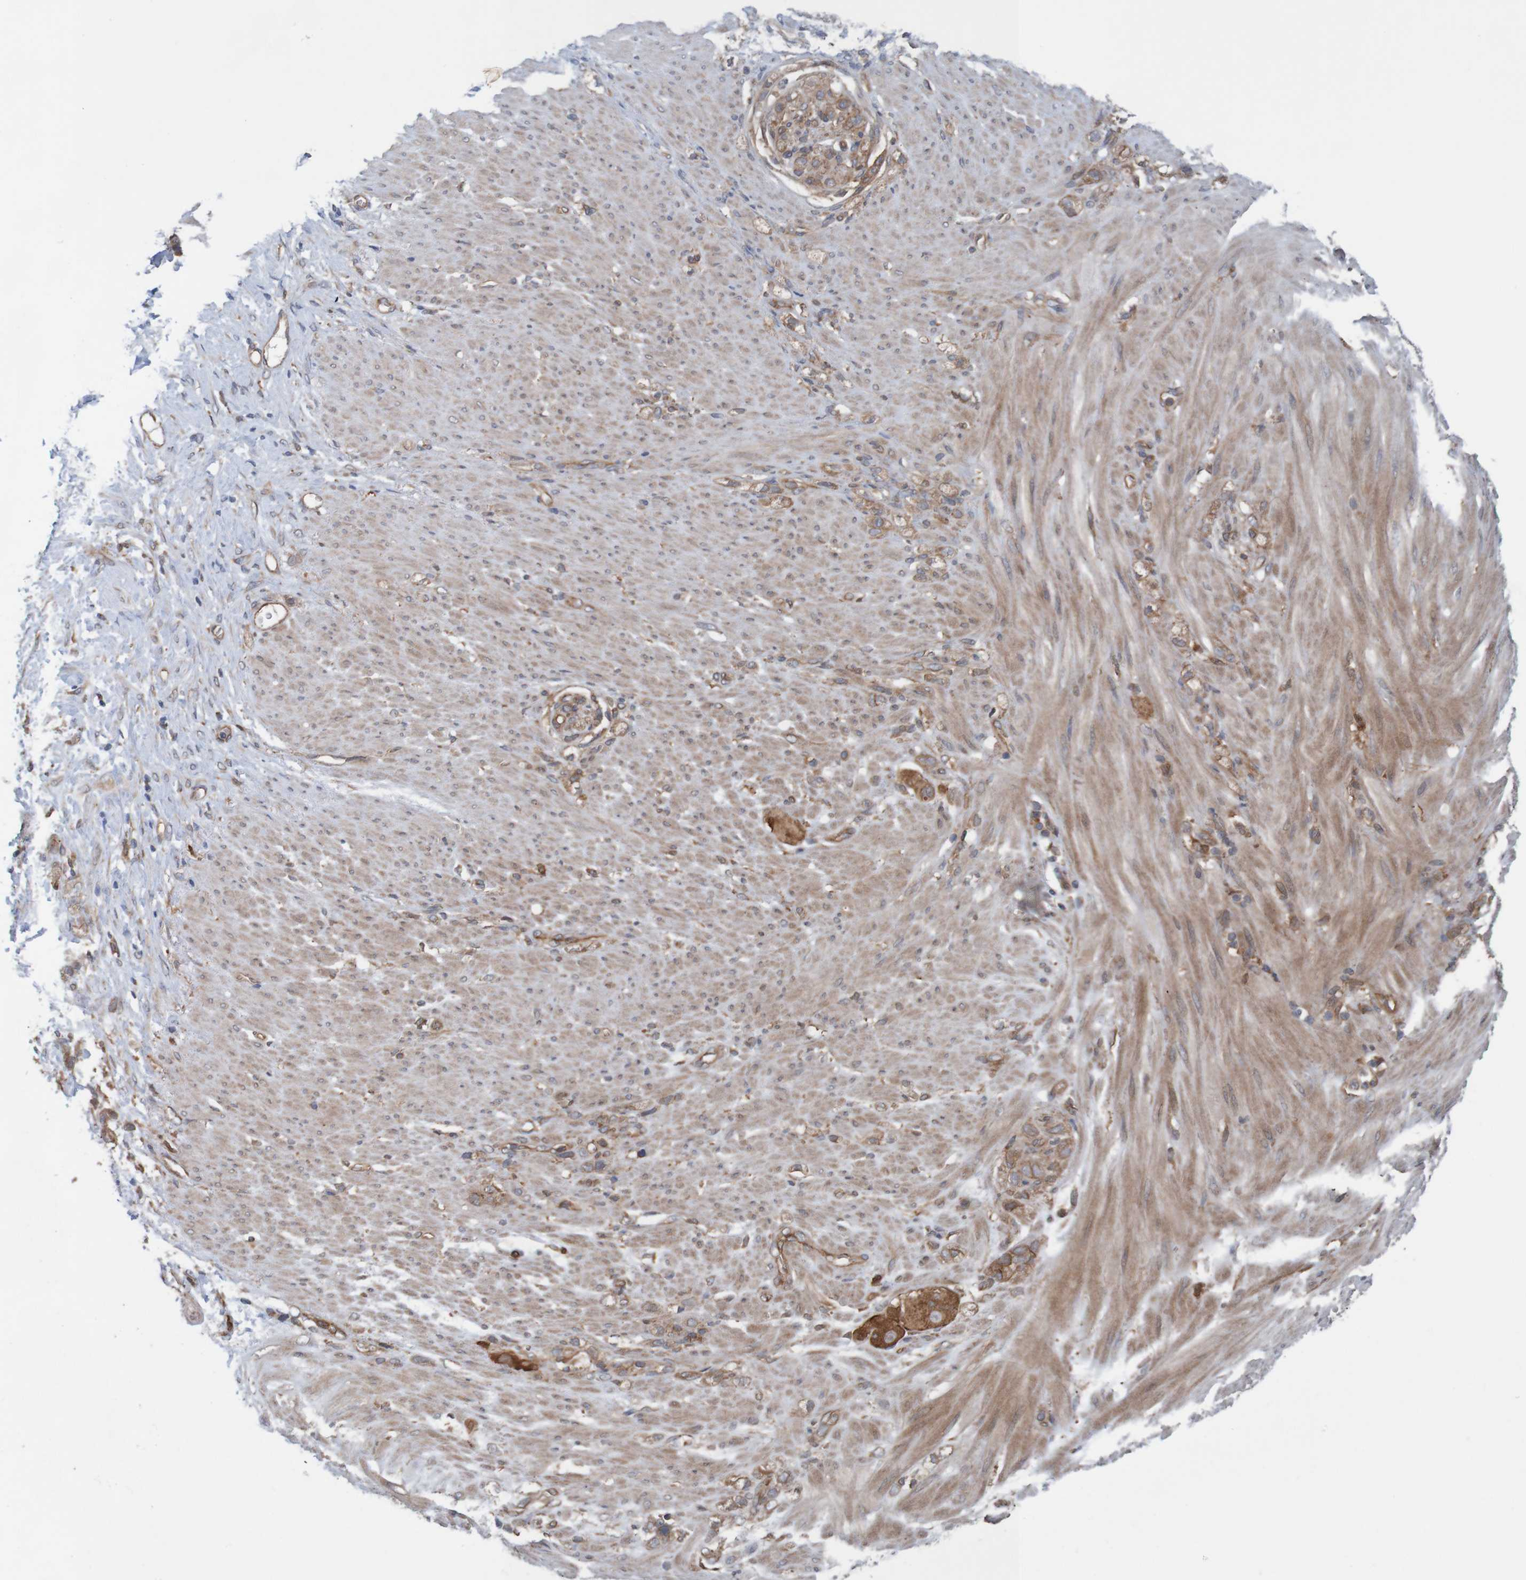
{"staining": {"intensity": "weak", "quantity": ">75%", "location": "cytoplasmic/membranous"}, "tissue": "stomach cancer", "cell_type": "Tumor cells", "image_type": "cancer", "snomed": [{"axis": "morphology", "description": "Adenocarcinoma, NOS"}, {"axis": "topography", "description": "Stomach"}], "caption": "Stomach cancer tissue displays weak cytoplasmic/membranous staining in approximately >75% of tumor cells Nuclei are stained in blue.", "gene": "ARHGEF11", "patient": {"sex": "male", "age": 82}}